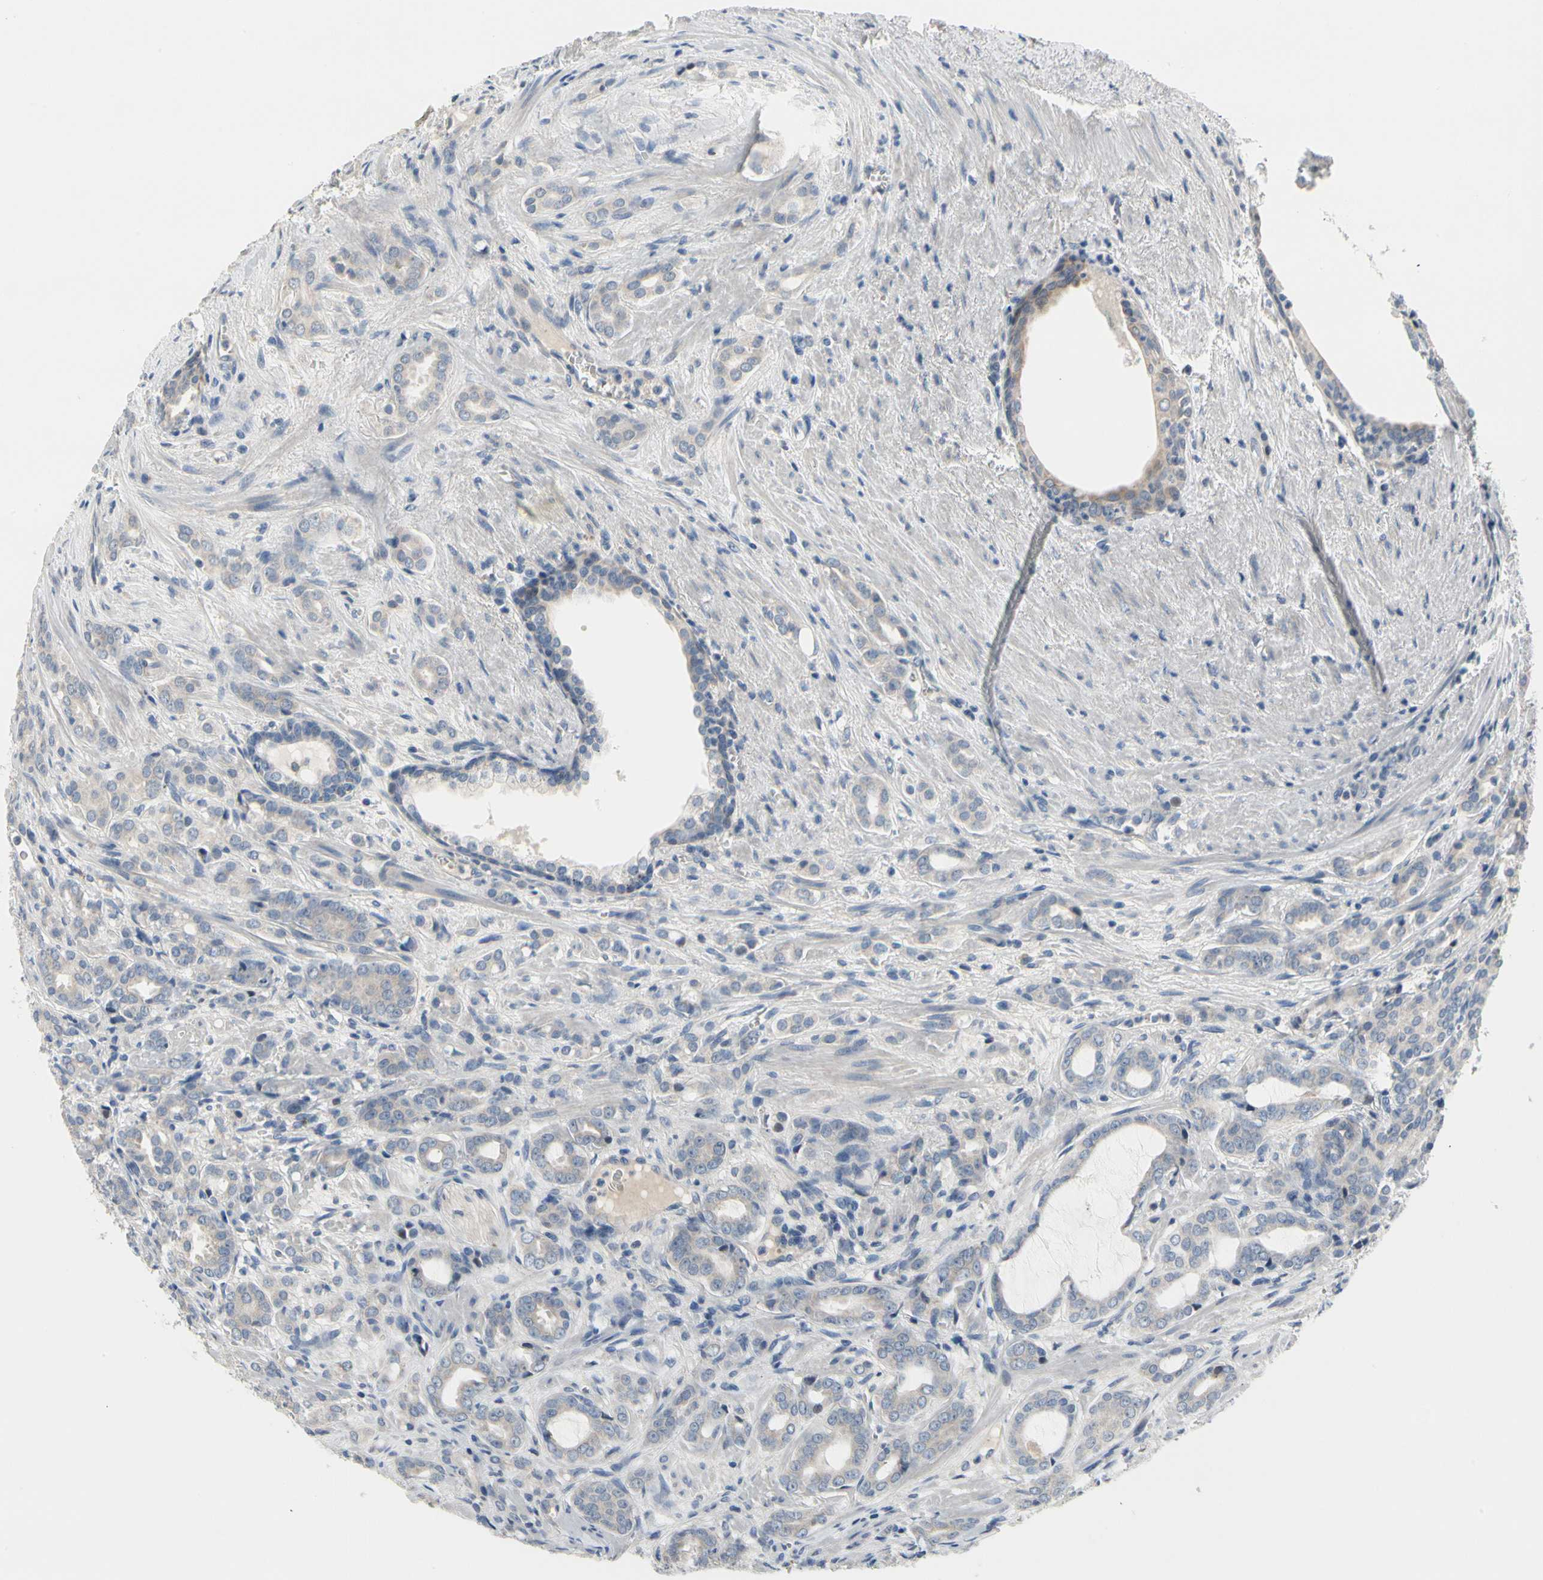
{"staining": {"intensity": "negative", "quantity": "none", "location": "none"}, "tissue": "prostate cancer", "cell_type": "Tumor cells", "image_type": "cancer", "snomed": [{"axis": "morphology", "description": "Adenocarcinoma, High grade"}, {"axis": "topography", "description": "Prostate"}], "caption": "DAB (3,3'-diaminobenzidine) immunohistochemical staining of human adenocarcinoma (high-grade) (prostate) shows no significant positivity in tumor cells.", "gene": "NFASC", "patient": {"sex": "male", "age": 64}}